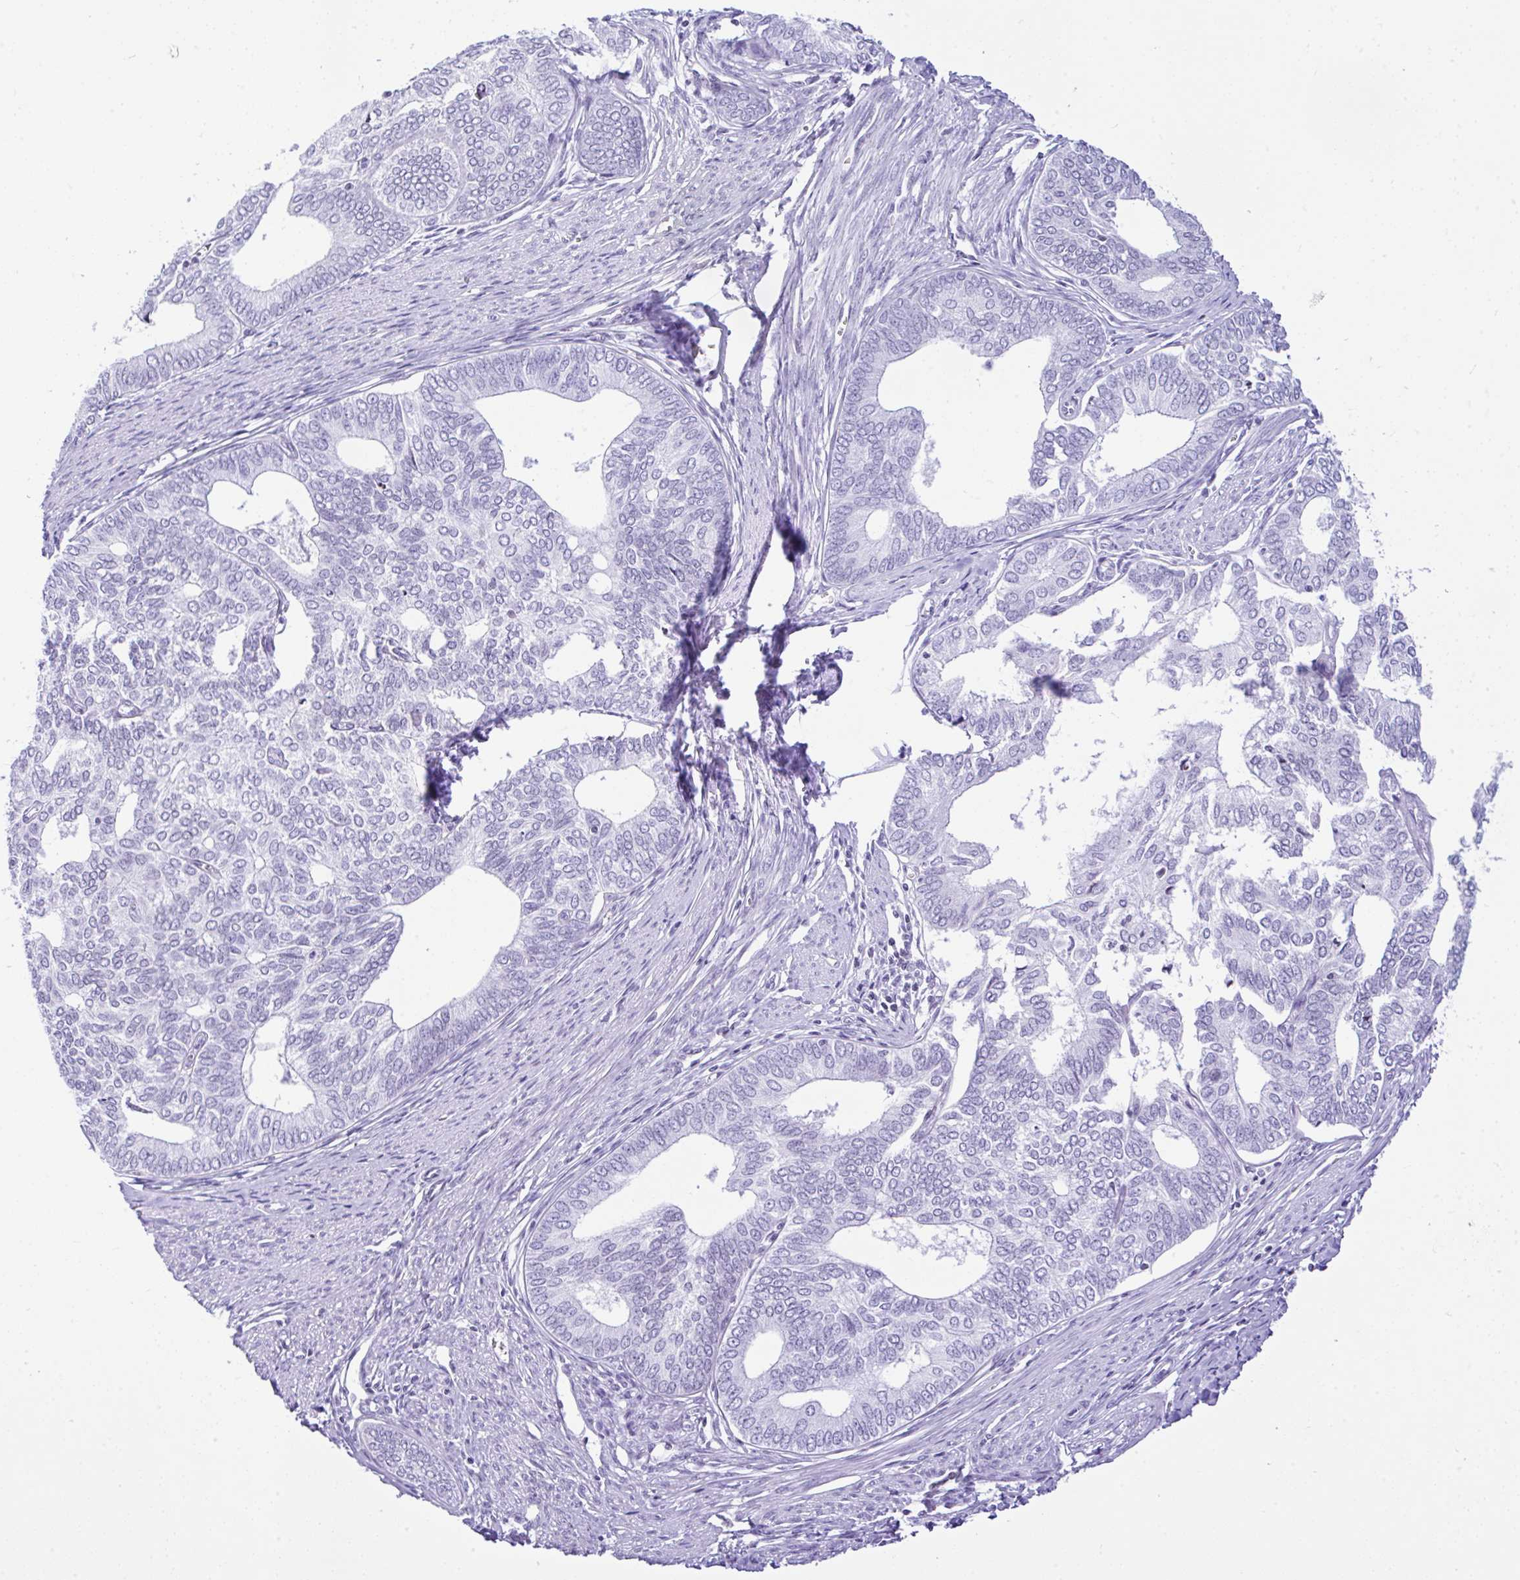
{"staining": {"intensity": "negative", "quantity": "none", "location": "none"}, "tissue": "endometrial cancer", "cell_type": "Tumor cells", "image_type": "cancer", "snomed": [{"axis": "morphology", "description": "Adenocarcinoma, NOS"}, {"axis": "topography", "description": "Endometrium"}], "caption": "This is an immunohistochemistry histopathology image of adenocarcinoma (endometrial). There is no expression in tumor cells.", "gene": "KRT27", "patient": {"sex": "female", "age": 75}}